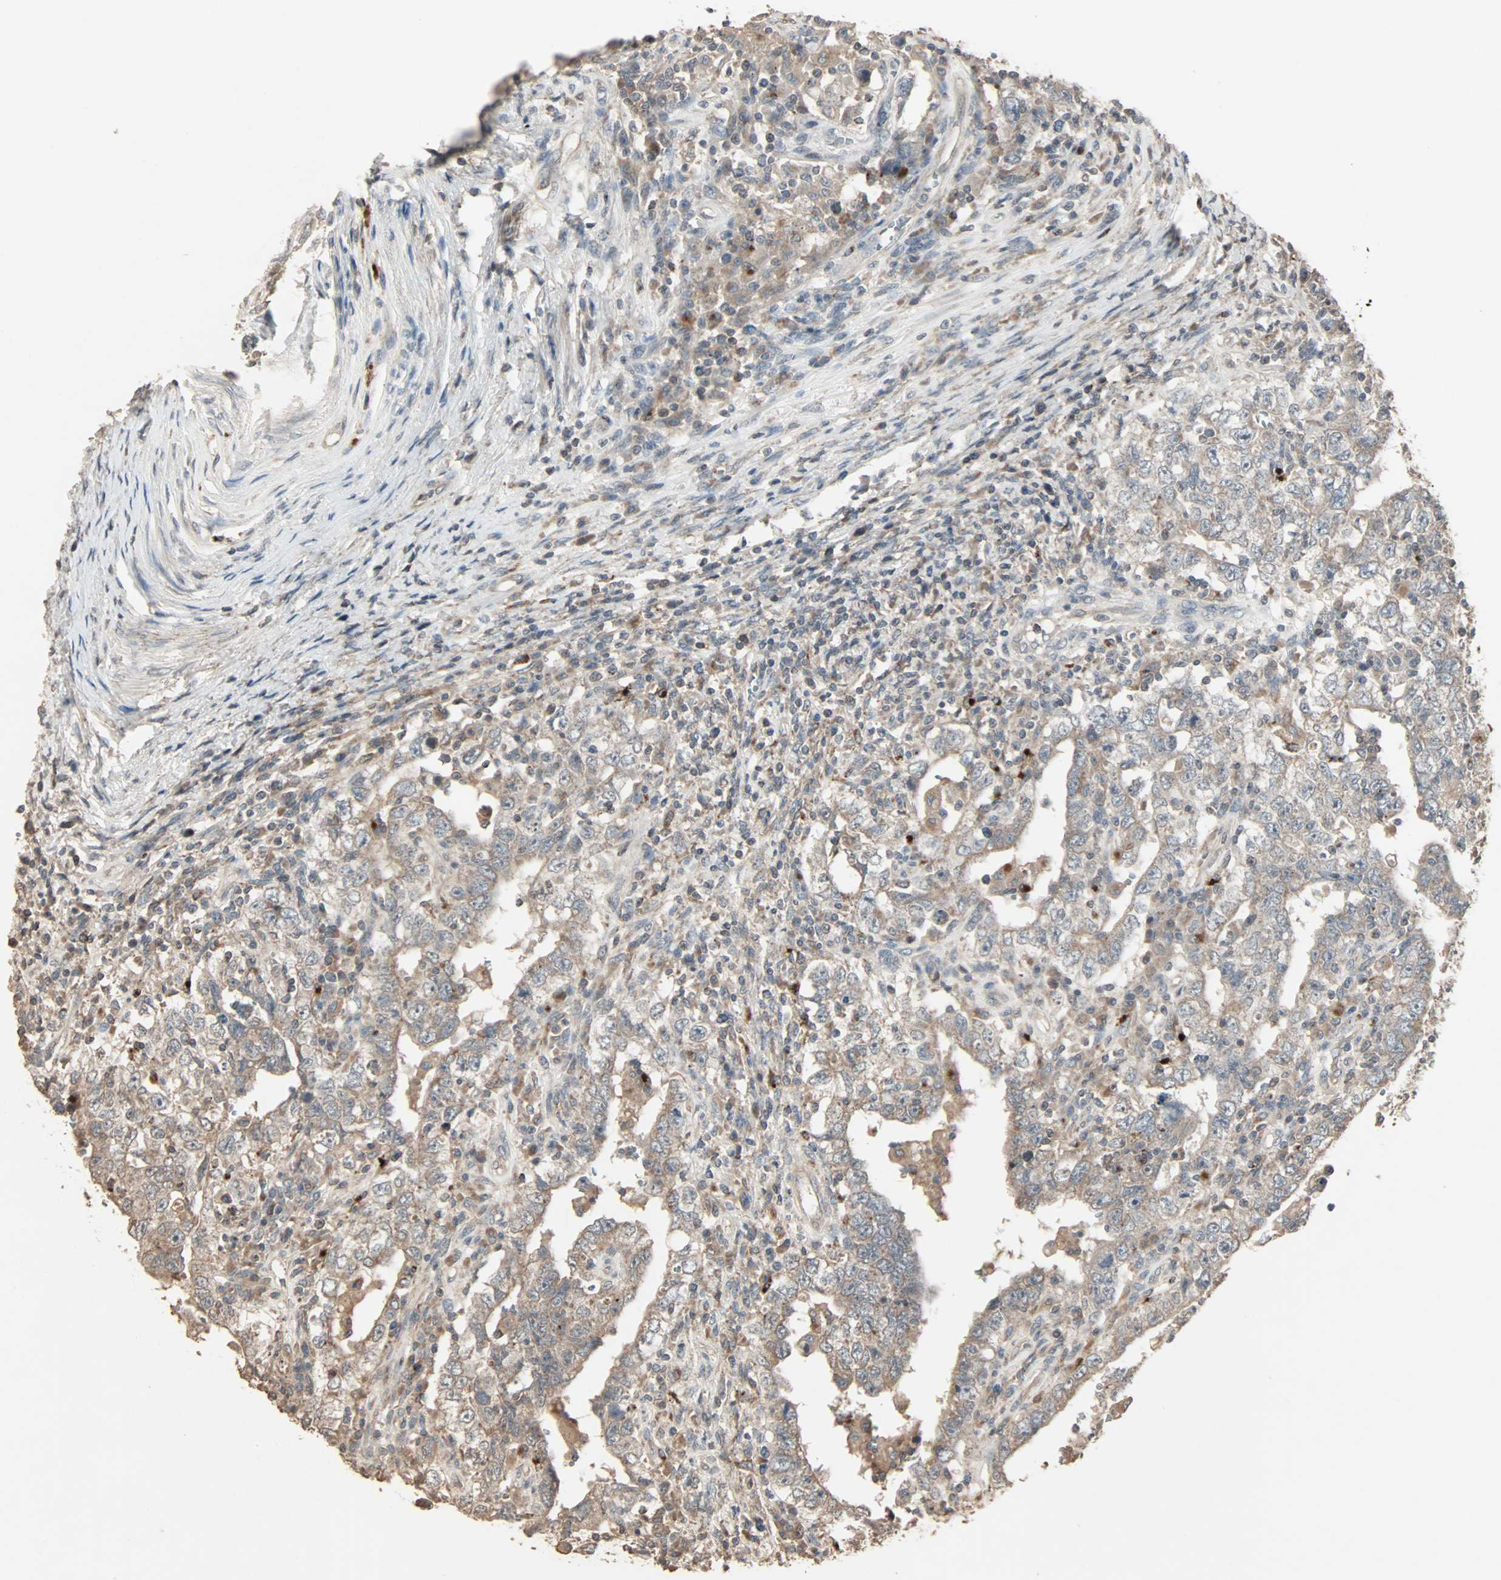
{"staining": {"intensity": "weak", "quantity": ">75%", "location": "cytoplasmic/membranous"}, "tissue": "testis cancer", "cell_type": "Tumor cells", "image_type": "cancer", "snomed": [{"axis": "morphology", "description": "Carcinoma, Embryonal, NOS"}, {"axis": "topography", "description": "Testis"}], "caption": "Weak cytoplasmic/membranous protein expression is present in about >75% of tumor cells in testis embryonal carcinoma. (DAB IHC with brightfield microscopy, high magnification).", "gene": "CALCRL", "patient": {"sex": "male", "age": 26}}